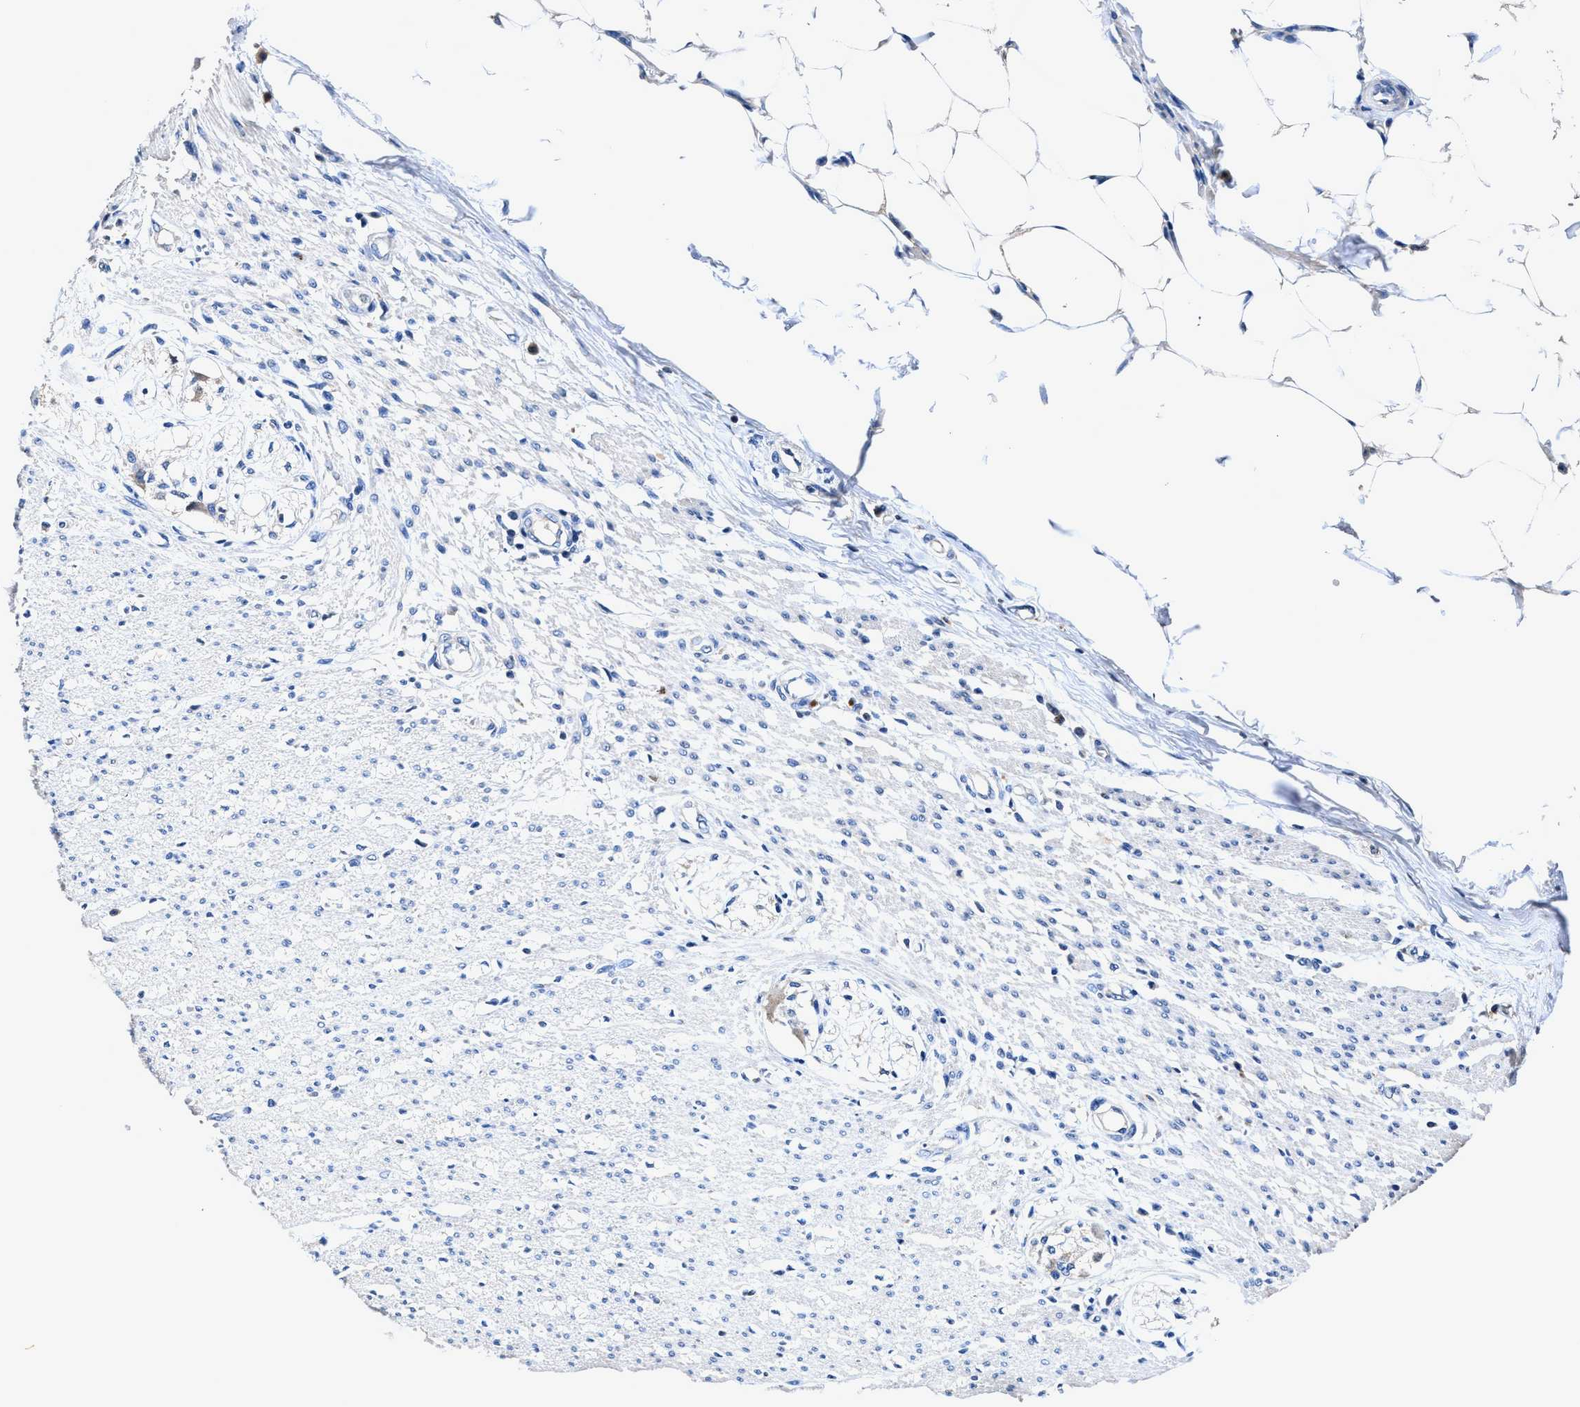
{"staining": {"intensity": "negative", "quantity": "none", "location": "none"}, "tissue": "smooth muscle", "cell_type": "Smooth muscle cells", "image_type": "normal", "snomed": [{"axis": "morphology", "description": "Normal tissue, NOS"}, {"axis": "morphology", "description": "Adenocarcinoma, NOS"}, {"axis": "topography", "description": "Colon"}, {"axis": "topography", "description": "Peripheral nerve tissue"}], "caption": "Smooth muscle cells are negative for brown protein staining in benign smooth muscle. (DAB (3,3'-diaminobenzidine) IHC visualized using brightfield microscopy, high magnification).", "gene": "UBR4", "patient": {"sex": "male", "age": 14}}